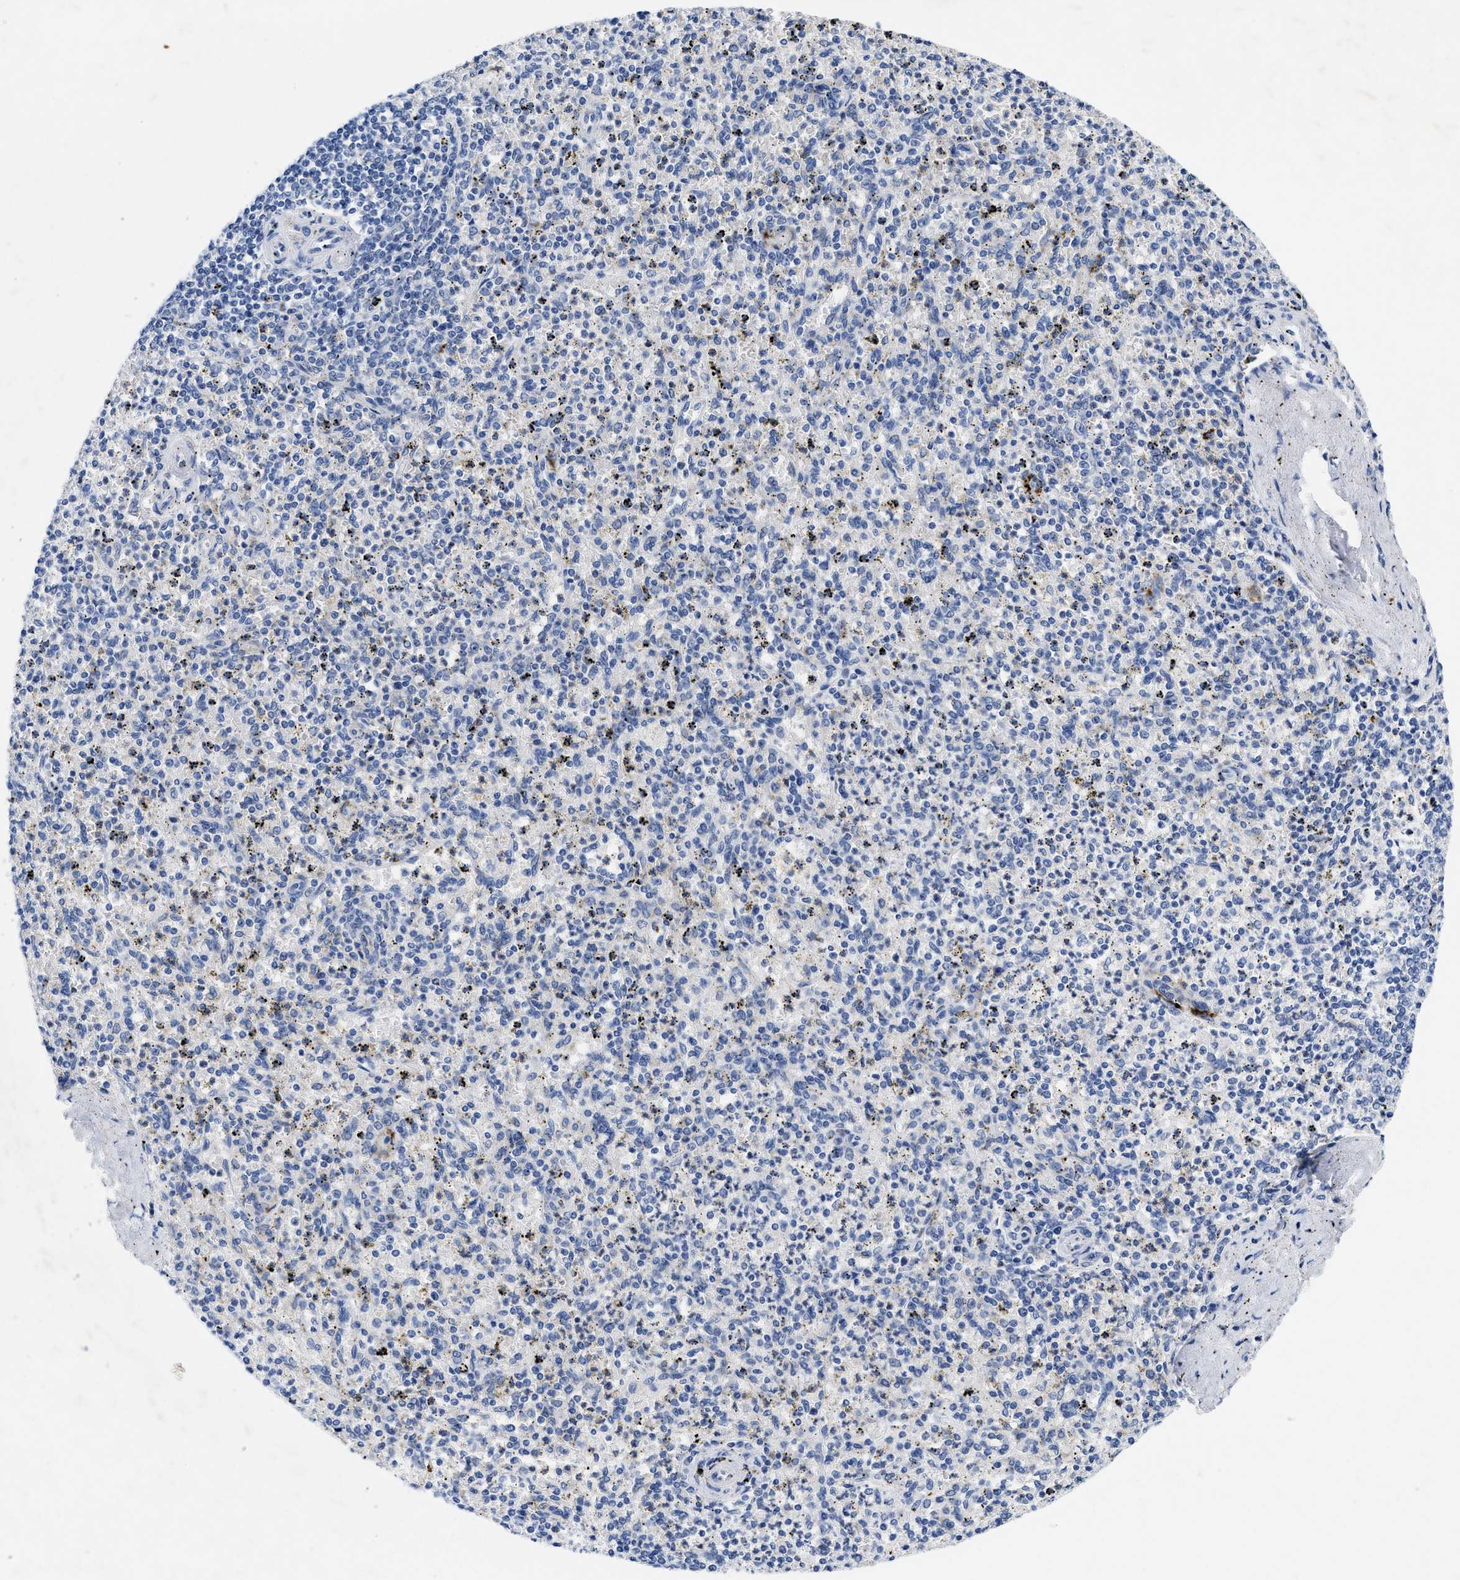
{"staining": {"intensity": "negative", "quantity": "none", "location": "none"}, "tissue": "spleen", "cell_type": "Cells in red pulp", "image_type": "normal", "snomed": [{"axis": "morphology", "description": "Normal tissue, NOS"}, {"axis": "topography", "description": "Spleen"}], "caption": "High power microscopy micrograph of an IHC image of benign spleen, revealing no significant staining in cells in red pulp.", "gene": "TBRG4", "patient": {"sex": "male", "age": 72}}